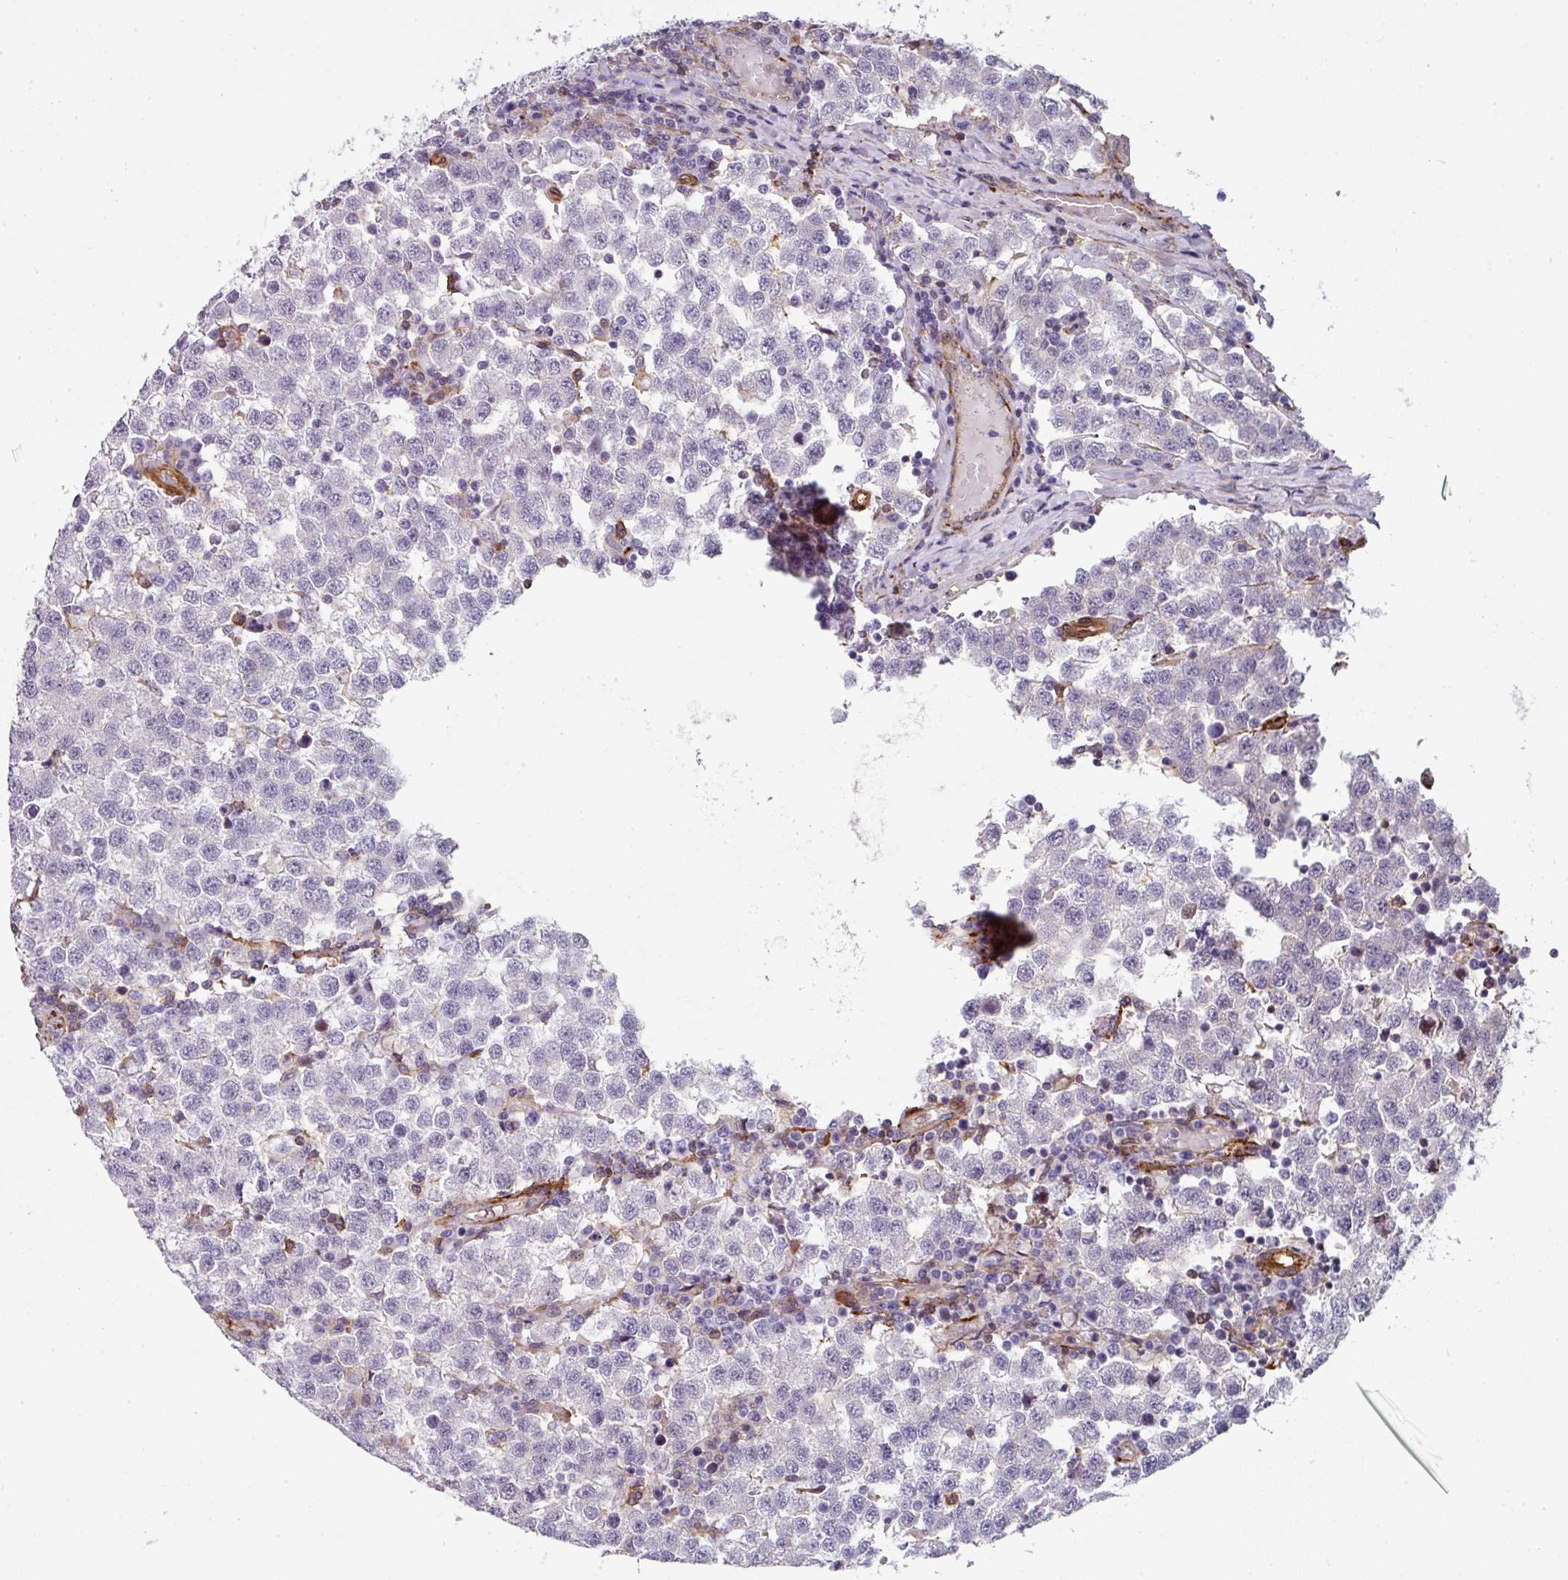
{"staining": {"intensity": "negative", "quantity": "none", "location": "none"}, "tissue": "testis cancer", "cell_type": "Tumor cells", "image_type": "cancer", "snomed": [{"axis": "morphology", "description": "Seminoma, NOS"}, {"axis": "topography", "description": "Testis"}], "caption": "A histopathology image of seminoma (testis) stained for a protein shows no brown staining in tumor cells. (DAB (3,3'-diaminobenzidine) immunohistochemistry (IHC) with hematoxylin counter stain).", "gene": "BEND5", "patient": {"sex": "male", "age": 34}}